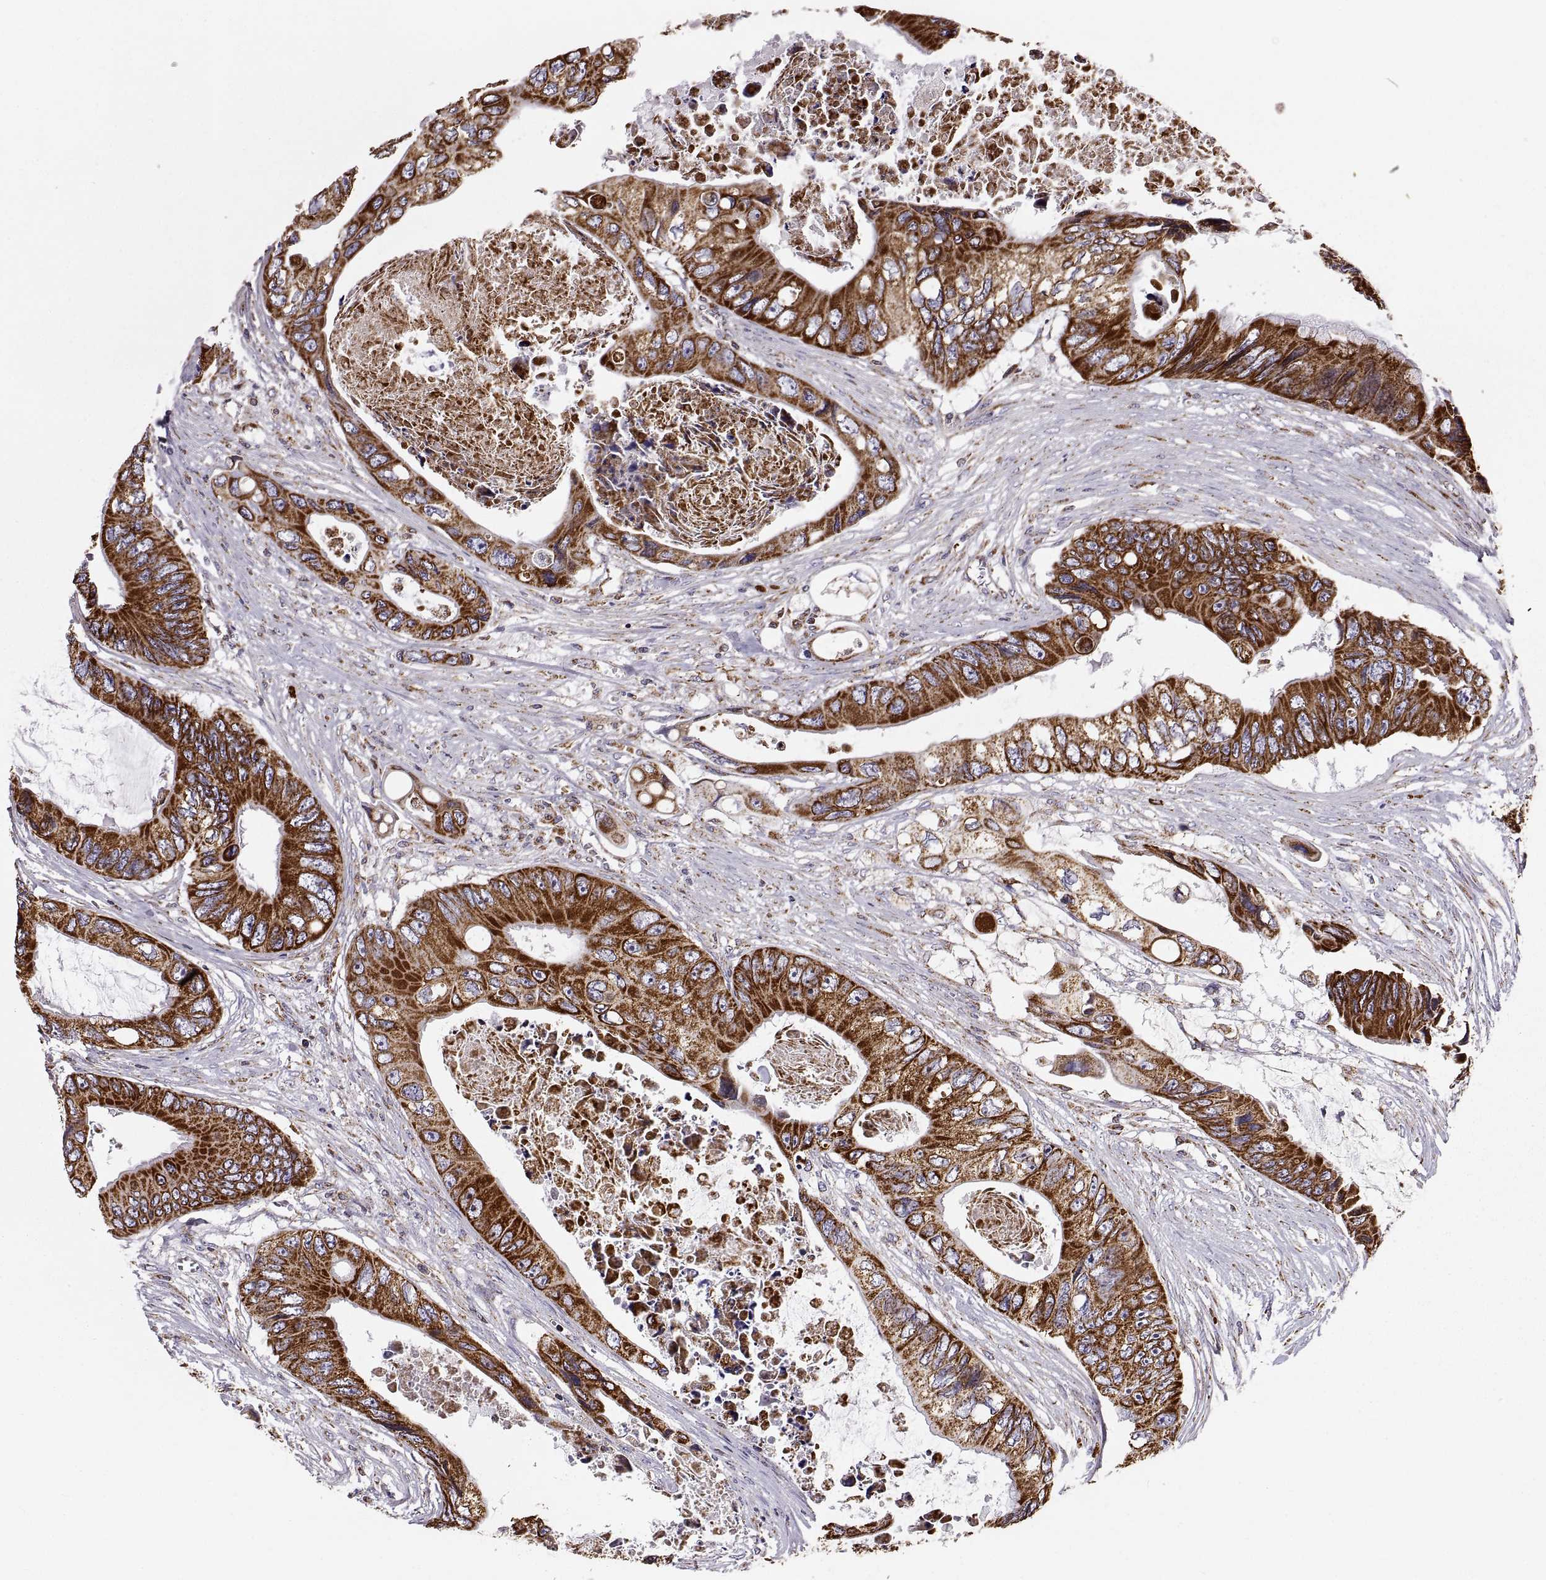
{"staining": {"intensity": "strong", "quantity": ">75%", "location": "cytoplasmic/membranous"}, "tissue": "colorectal cancer", "cell_type": "Tumor cells", "image_type": "cancer", "snomed": [{"axis": "morphology", "description": "Adenocarcinoma, NOS"}, {"axis": "topography", "description": "Rectum"}], "caption": "Protein expression analysis of adenocarcinoma (colorectal) exhibits strong cytoplasmic/membranous expression in approximately >75% of tumor cells.", "gene": "ARSD", "patient": {"sex": "male", "age": 63}}